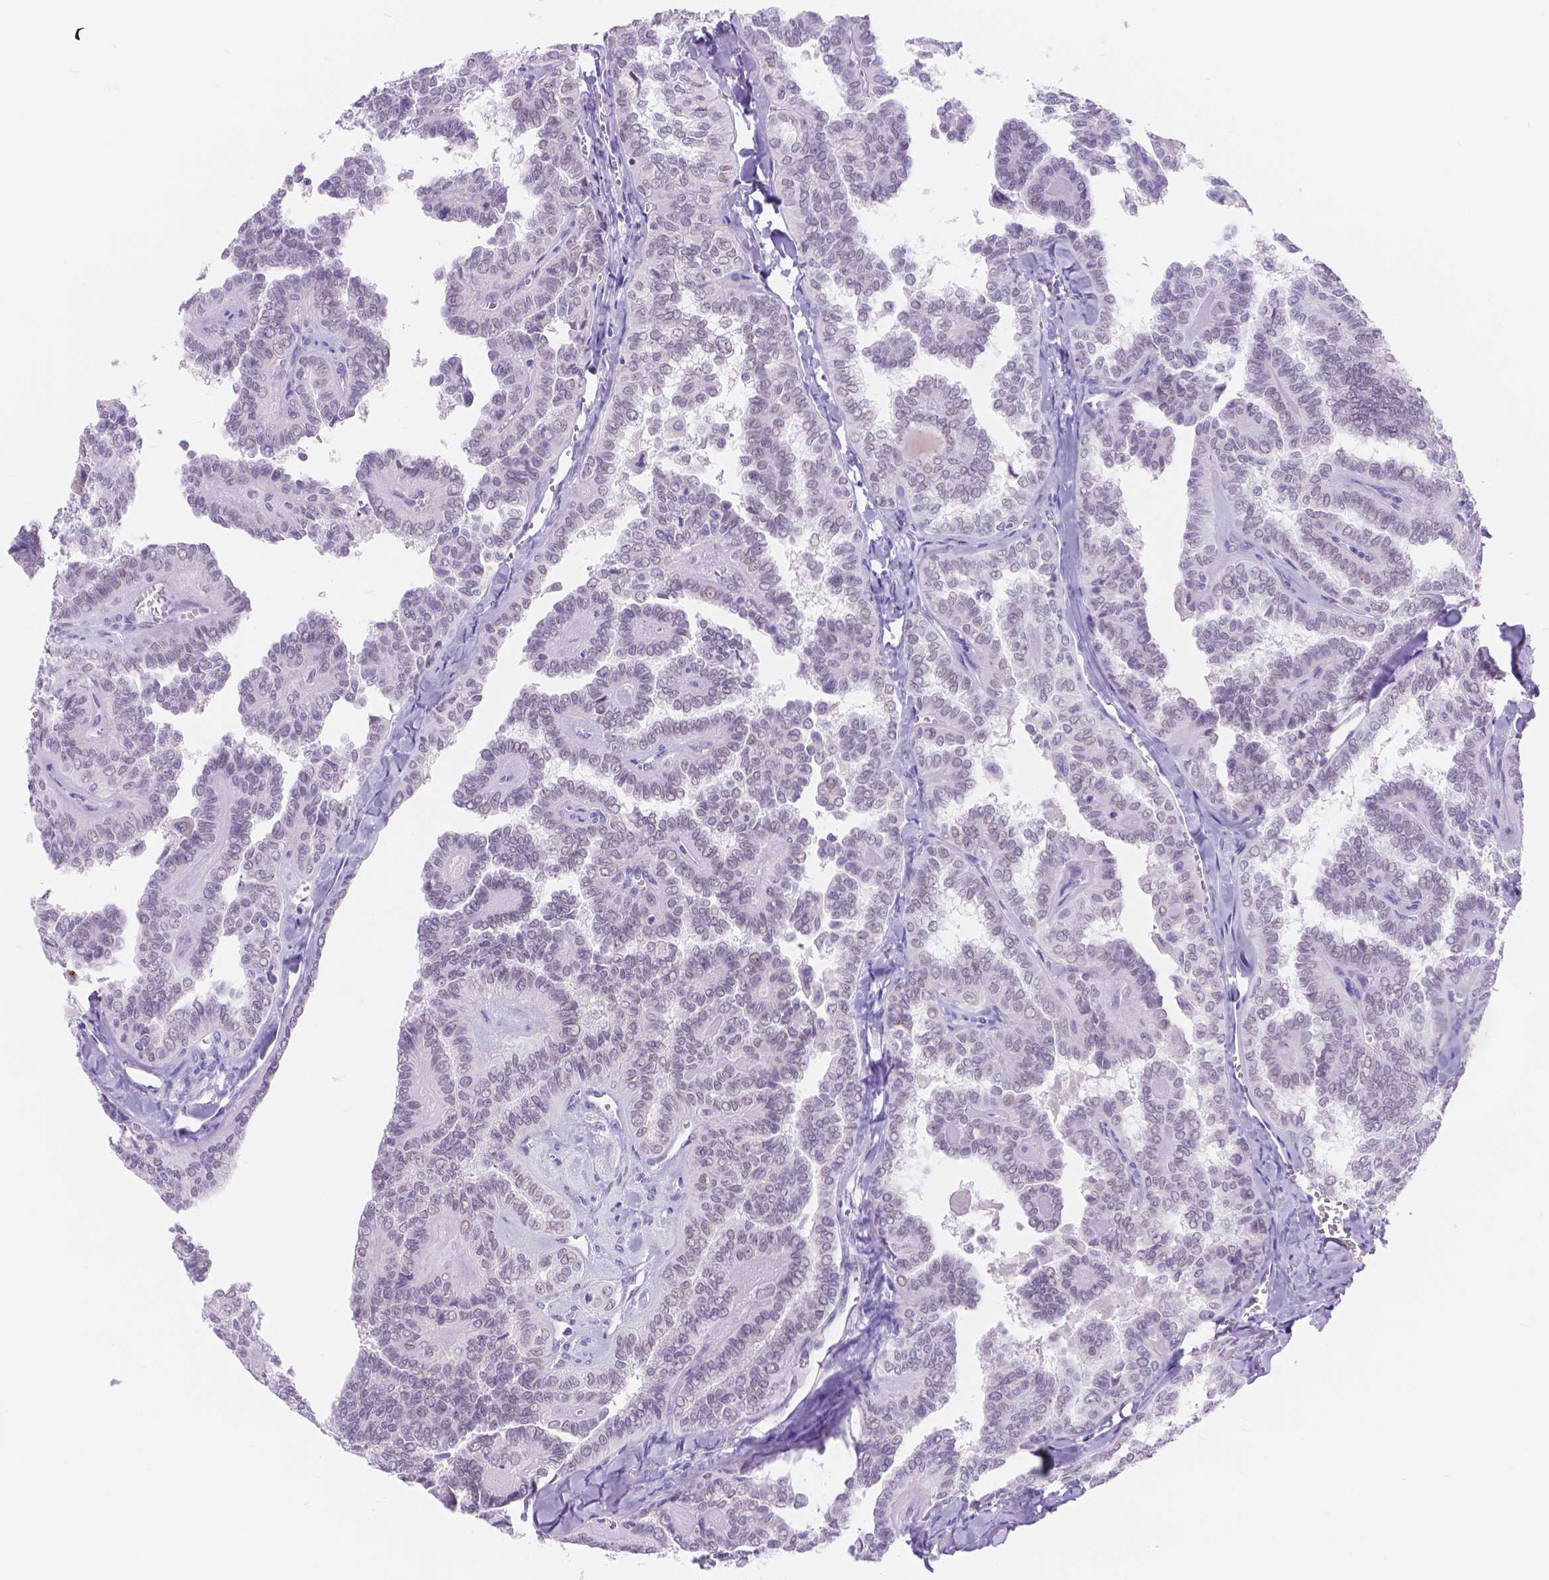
{"staining": {"intensity": "negative", "quantity": "none", "location": "none"}, "tissue": "thyroid cancer", "cell_type": "Tumor cells", "image_type": "cancer", "snomed": [{"axis": "morphology", "description": "Papillary adenocarcinoma, NOS"}, {"axis": "topography", "description": "Thyroid gland"}], "caption": "Thyroid cancer was stained to show a protein in brown. There is no significant expression in tumor cells.", "gene": "DCC", "patient": {"sex": "female", "age": 41}}